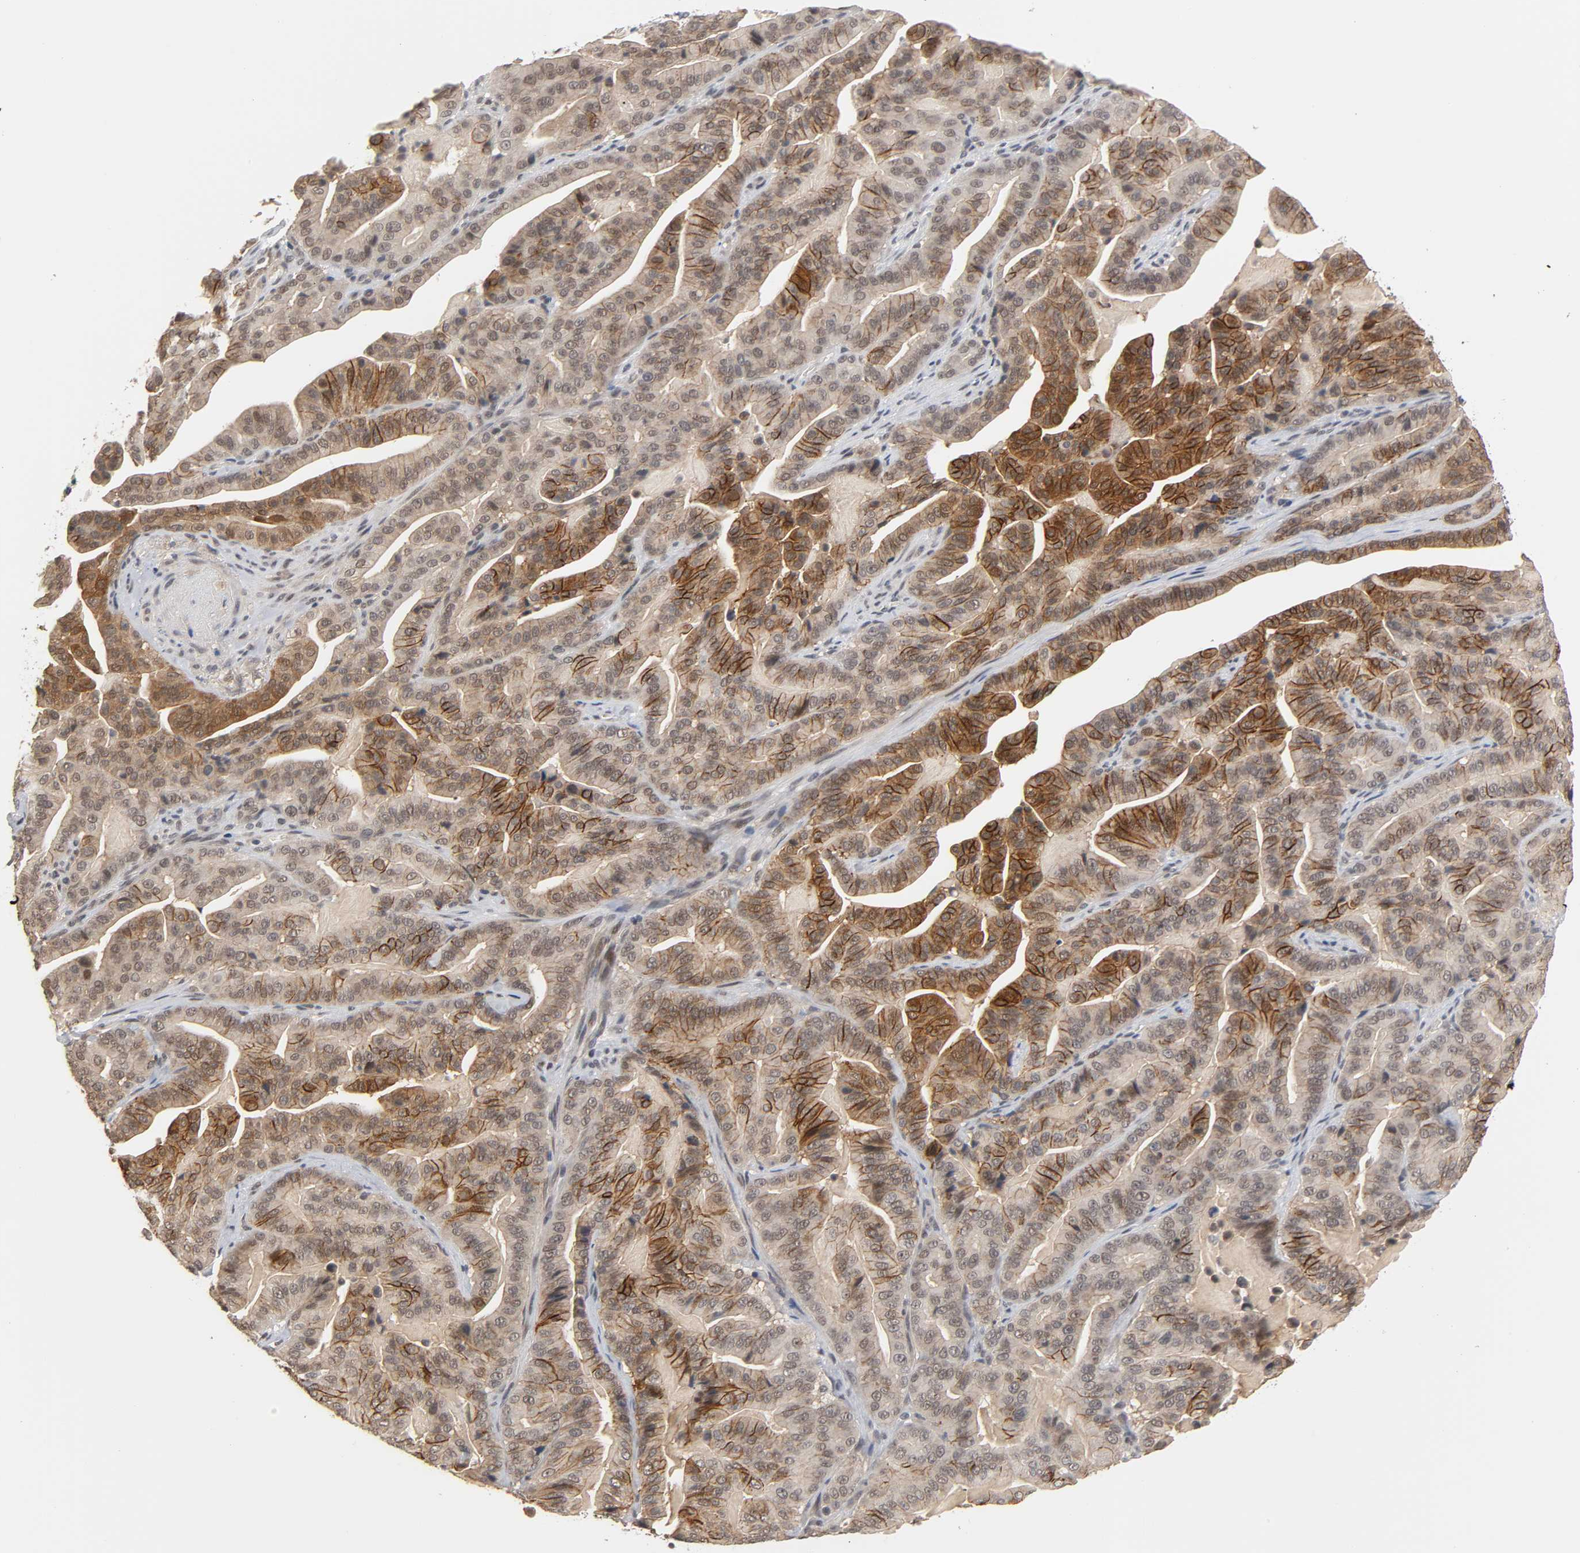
{"staining": {"intensity": "strong", "quantity": ">75%", "location": "cytoplasmic/membranous"}, "tissue": "pancreatic cancer", "cell_type": "Tumor cells", "image_type": "cancer", "snomed": [{"axis": "morphology", "description": "Adenocarcinoma, NOS"}, {"axis": "topography", "description": "Pancreas"}], "caption": "Protein staining of pancreatic cancer (adenocarcinoma) tissue exhibits strong cytoplasmic/membranous positivity in approximately >75% of tumor cells.", "gene": "HTR1E", "patient": {"sex": "male", "age": 63}}